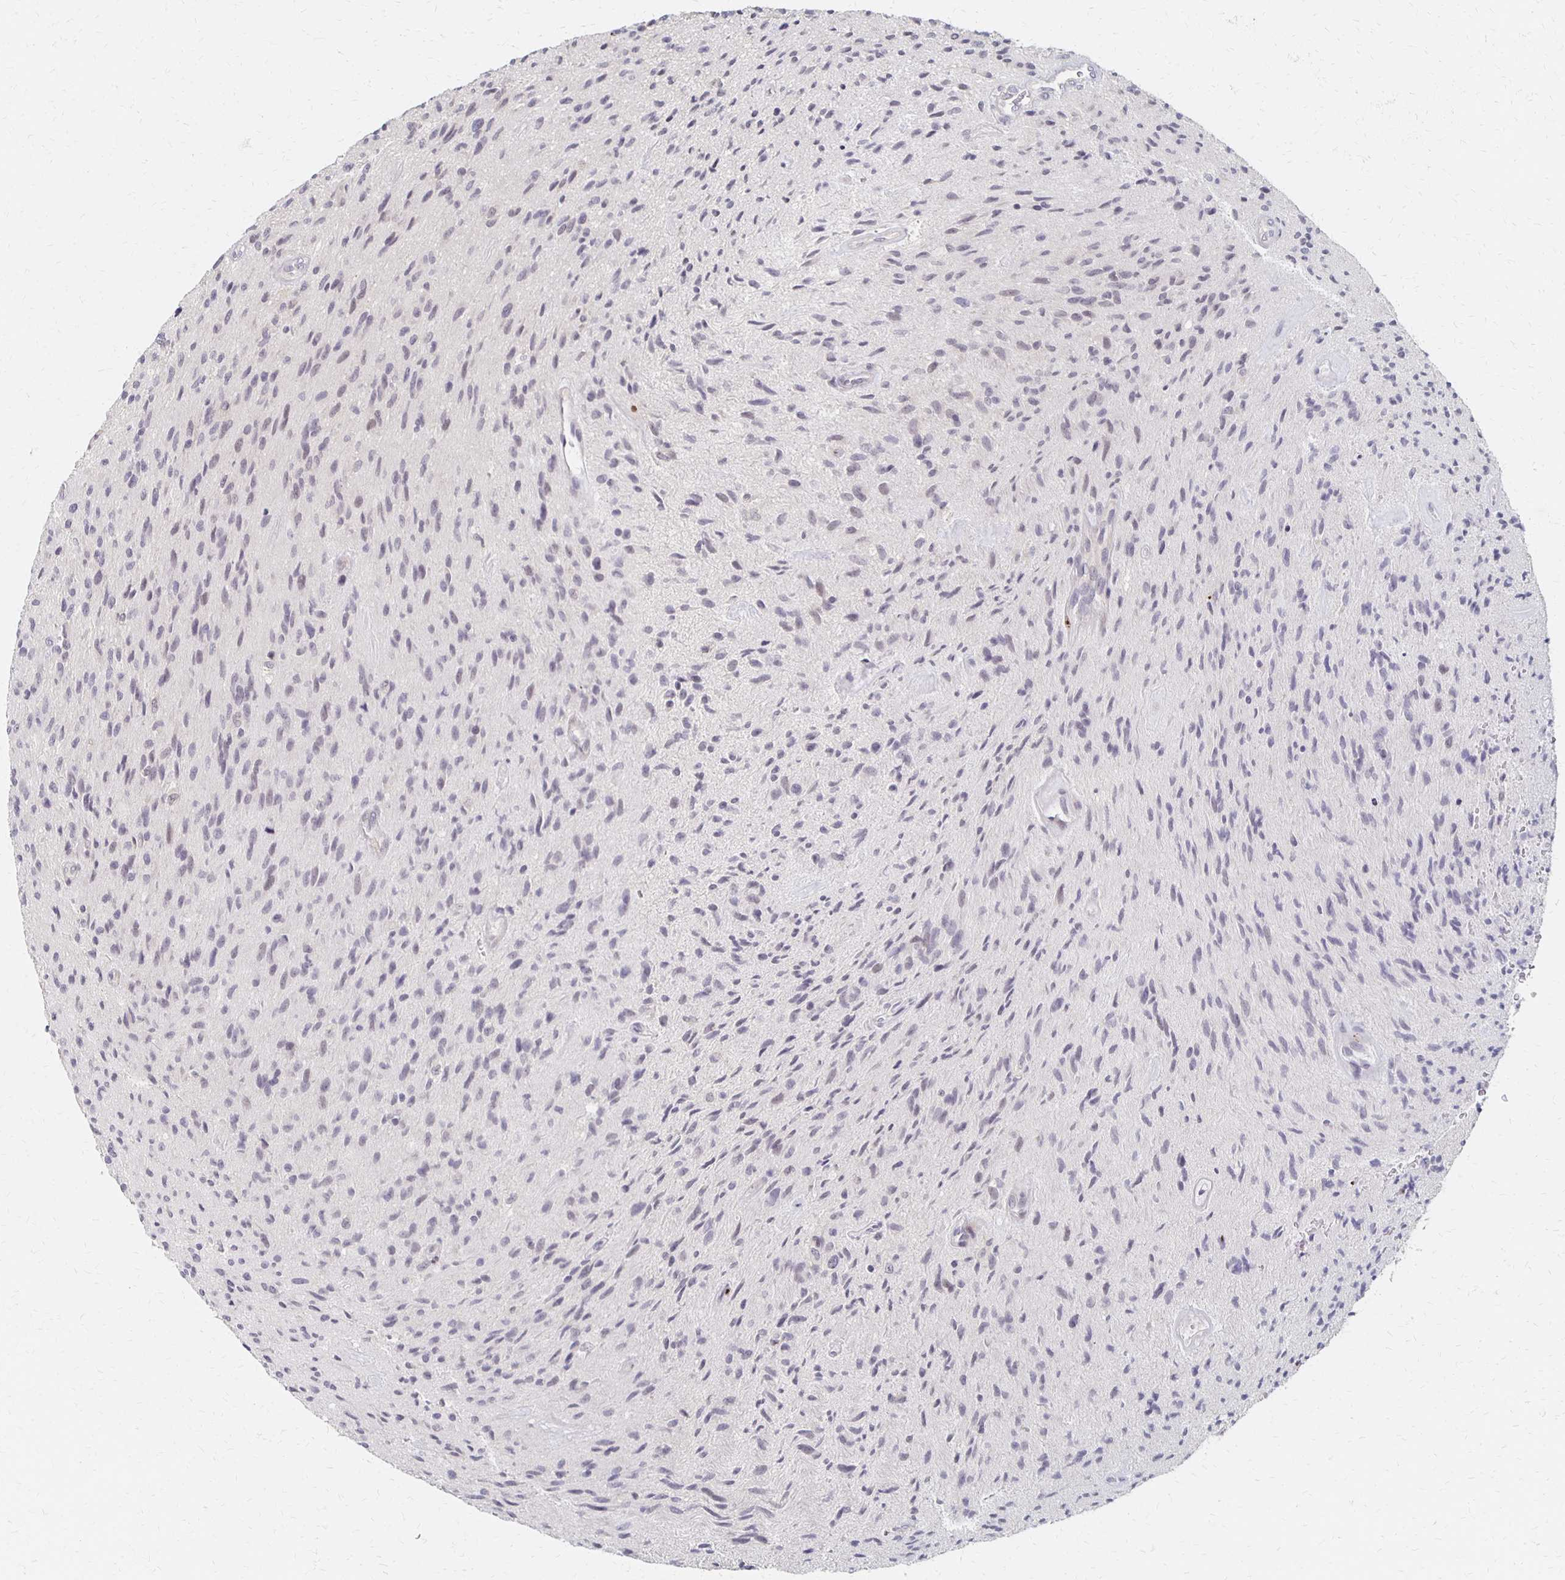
{"staining": {"intensity": "negative", "quantity": "none", "location": "none"}, "tissue": "glioma", "cell_type": "Tumor cells", "image_type": "cancer", "snomed": [{"axis": "morphology", "description": "Glioma, malignant, High grade"}, {"axis": "topography", "description": "Brain"}], "caption": "This is a photomicrograph of IHC staining of high-grade glioma (malignant), which shows no positivity in tumor cells.", "gene": "PRKCB", "patient": {"sex": "male", "age": 54}}